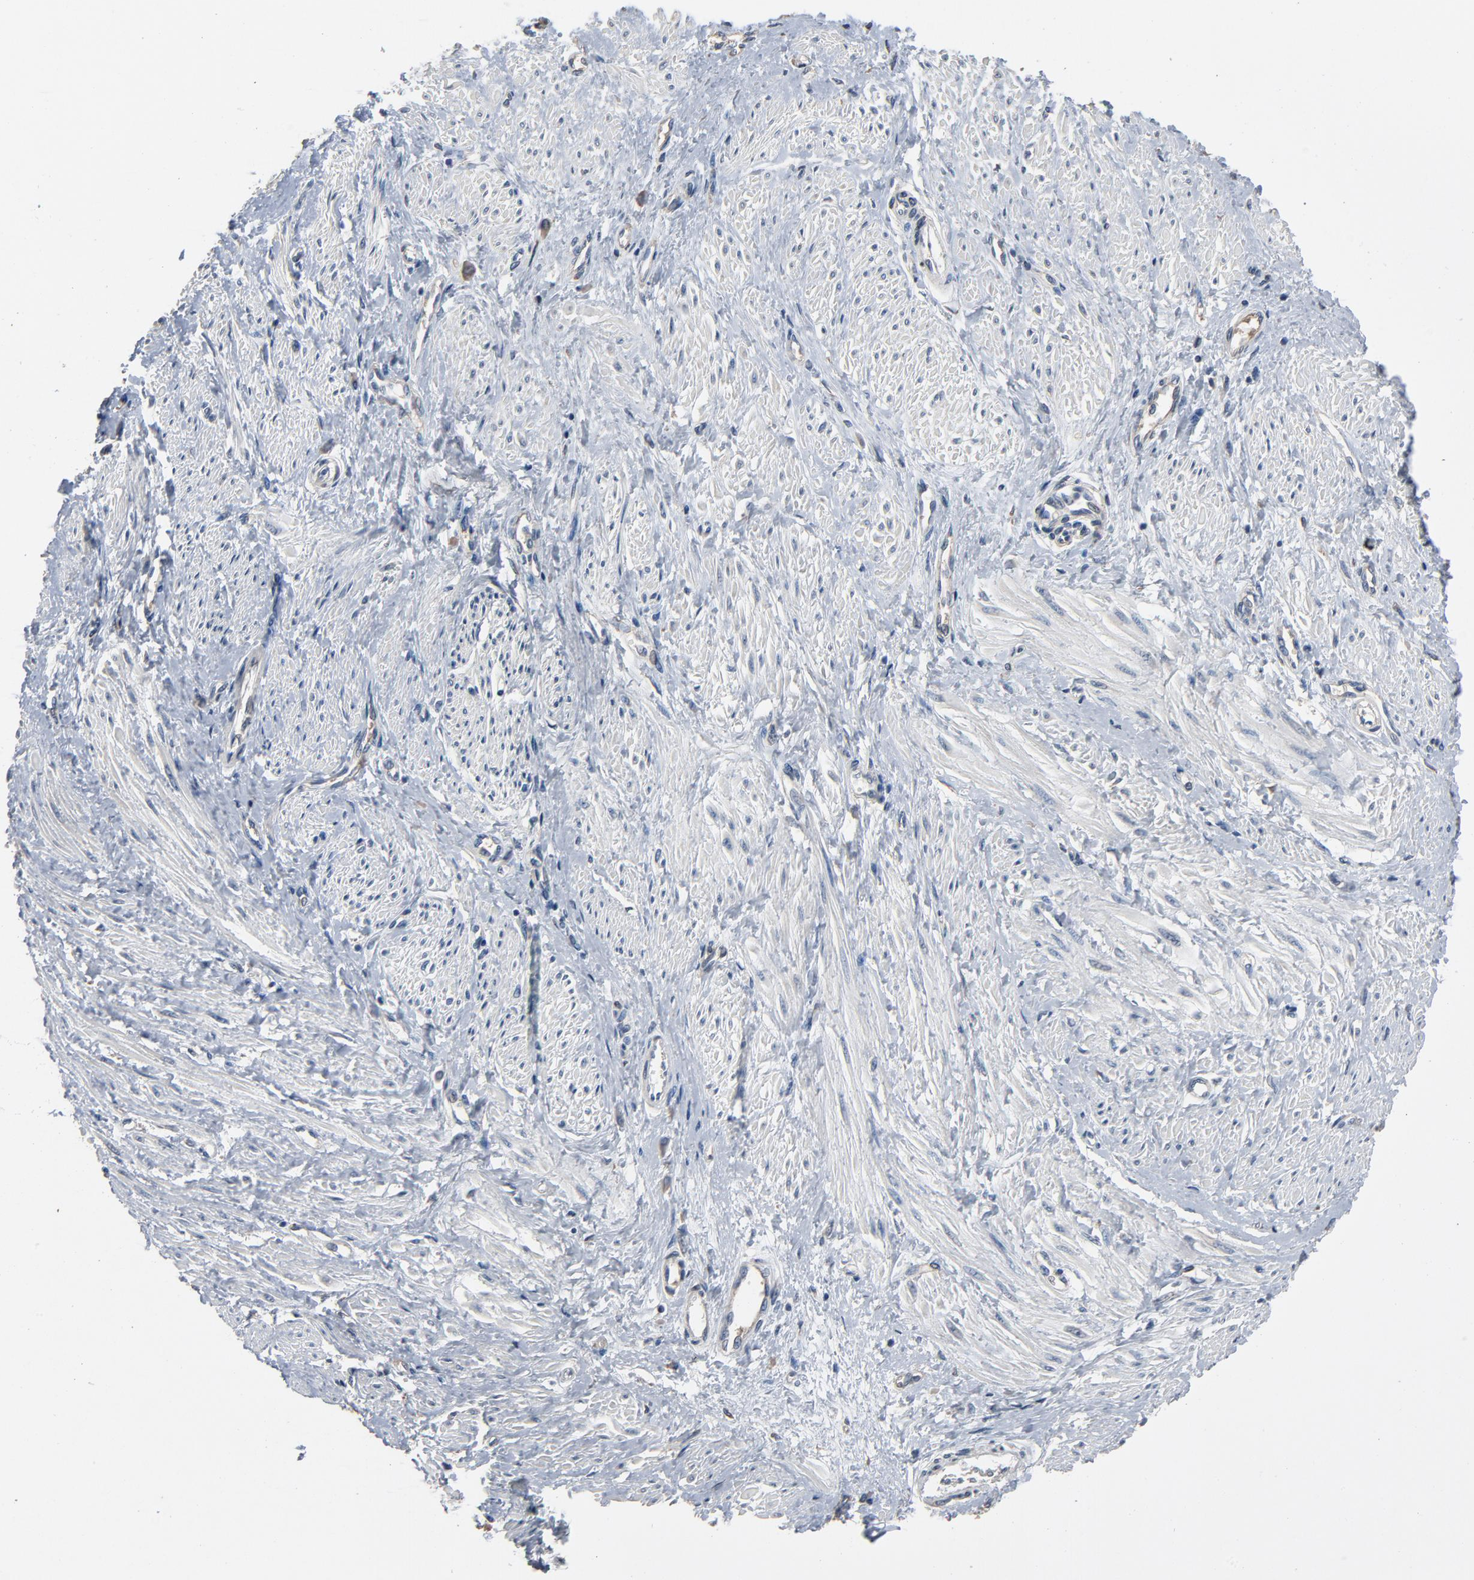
{"staining": {"intensity": "negative", "quantity": "none", "location": "none"}, "tissue": "smooth muscle", "cell_type": "Smooth muscle cells", "image_type": "normal", "snomed": [{"axis": "morphology", "description": "Normal tissue, NOS"}, {"axis": "topography", "description": "Smooth muscle"}, {"axis": "topography", "description": "Uterus"}], "caption": "The photomicrograph displays no staining of smooth muscle cells in unremarkable smooth muscle. Nuclei are stained in blue.", "gene": "SOX6", "patient": {"sex": "female", "age": 39}}